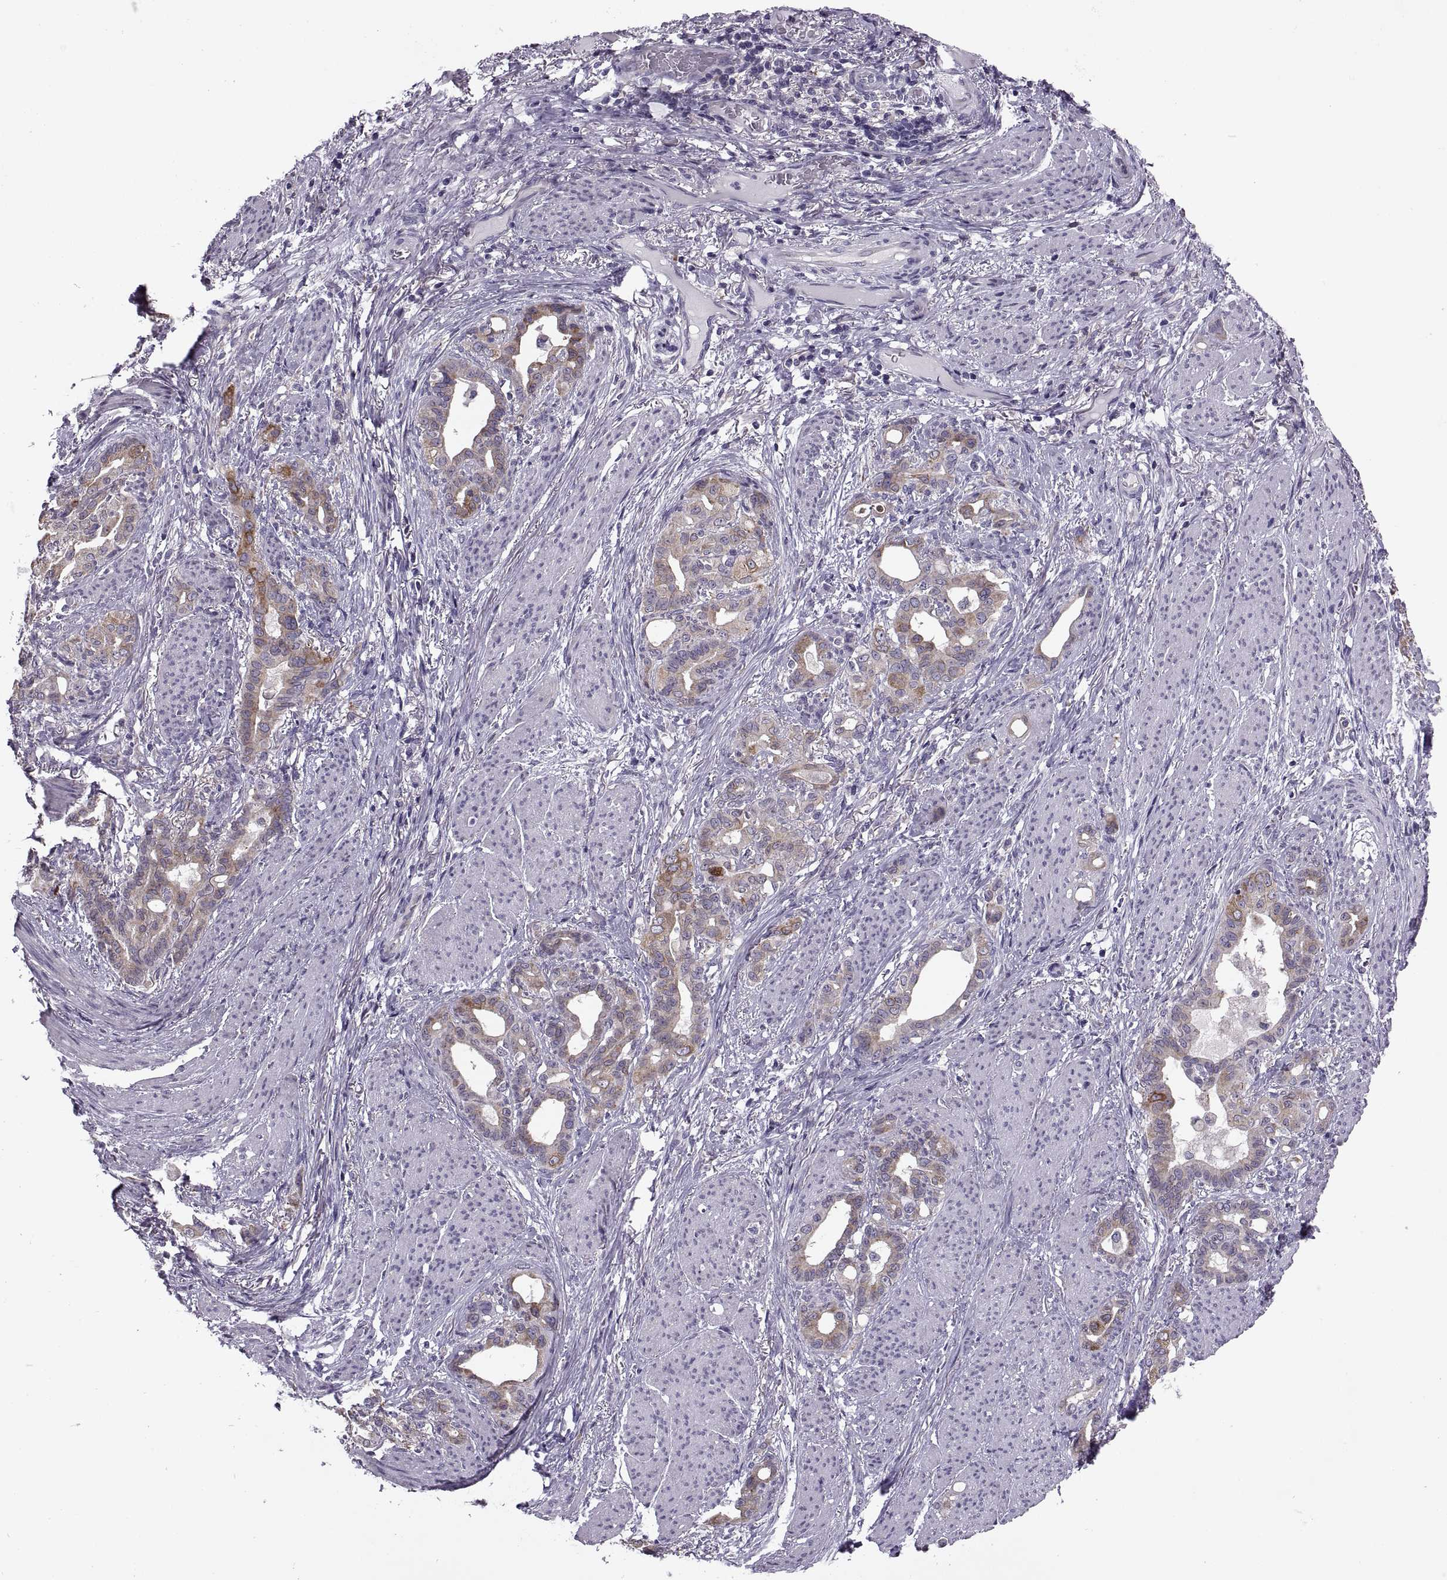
{"staining": {"intensity": "moderate", "quantity": ">75%", "location": "cytoplasmic/membranous"}, "tissue": "stomach cancer", "cell_type": "Tumor cells", "image_type": "cancer", "snomed": [{"axis": "morphology", "description": "Normal tissue, NOS"}, {"axis": "morphology", "description": "Adenocarcinoma, NOS"}, {"axis": "topography", "description": "Esophagus"}, {"axis": "topography", "description": "Stomach, upper"}], "caption": "Immunohistochemical staining of human adenocarcinoma (stomach) exhibits medium levels of moderate cytoplasmic/membranous staining in approximately >75% of tumor cells.", "gene": "LETM2", "patient": {"sex": "male", "age": 62}}